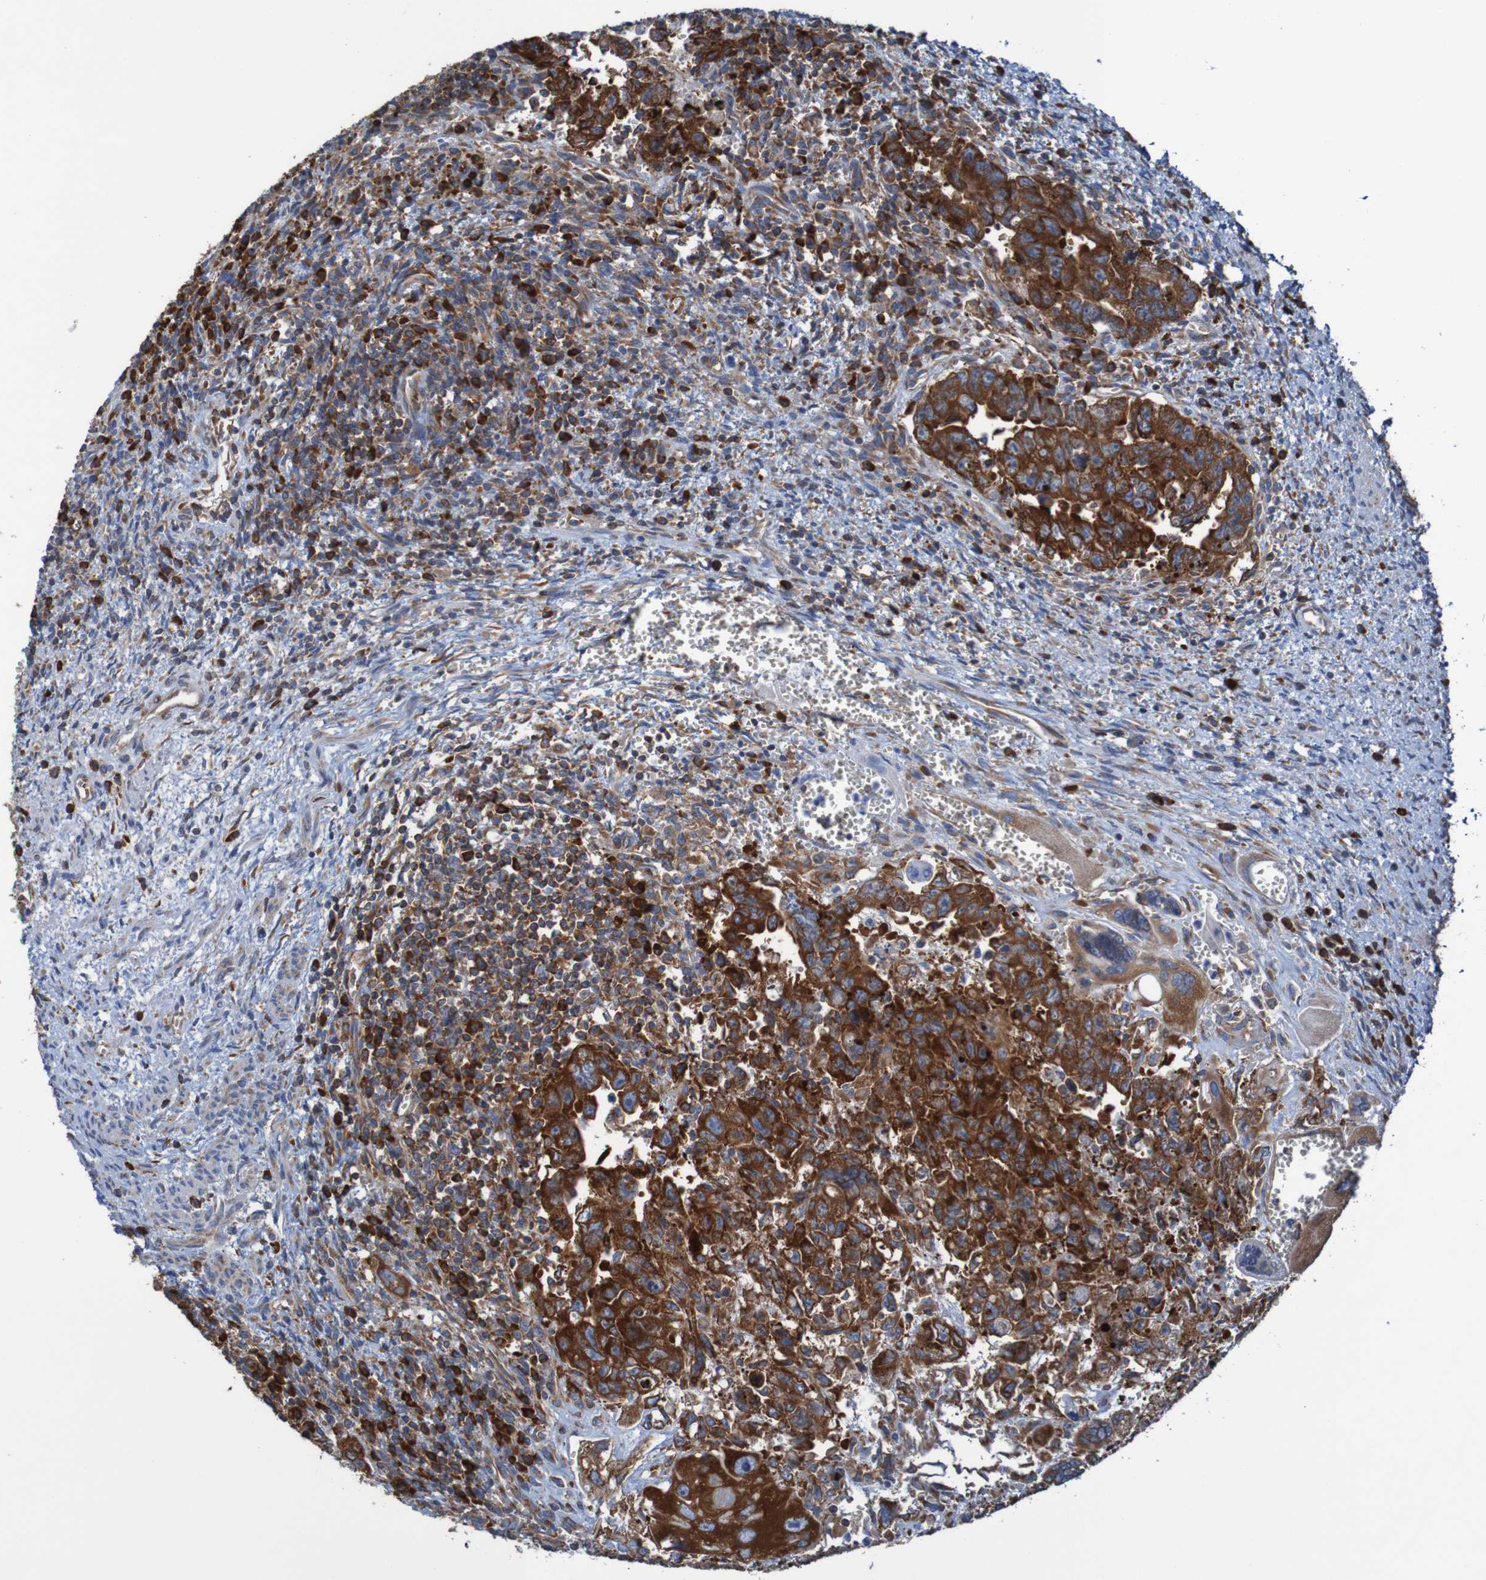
{"staining": {"intensity": "strong", "quantity": ">75%", "location": "cytoplasmic/membranous"}, "tissue": "testis cancer", "cell_type": "Tumor cells", "image_type": "cancer", "snomed": [{"axis": "morphology", "description": "Carcinoma, Embryonal, NOS"}, {"axis": "topography", "description": "Testis"}], "caption": "Immunohistochemical staining of human testis cancer displays strong cytoplasmic/membranous protein expression in about >75% of tumor cells. (DAB IHC with brightfield microscopy, high magnification).", "gene": "RPL10", "patient": {"sex": "male", "age": 28}}